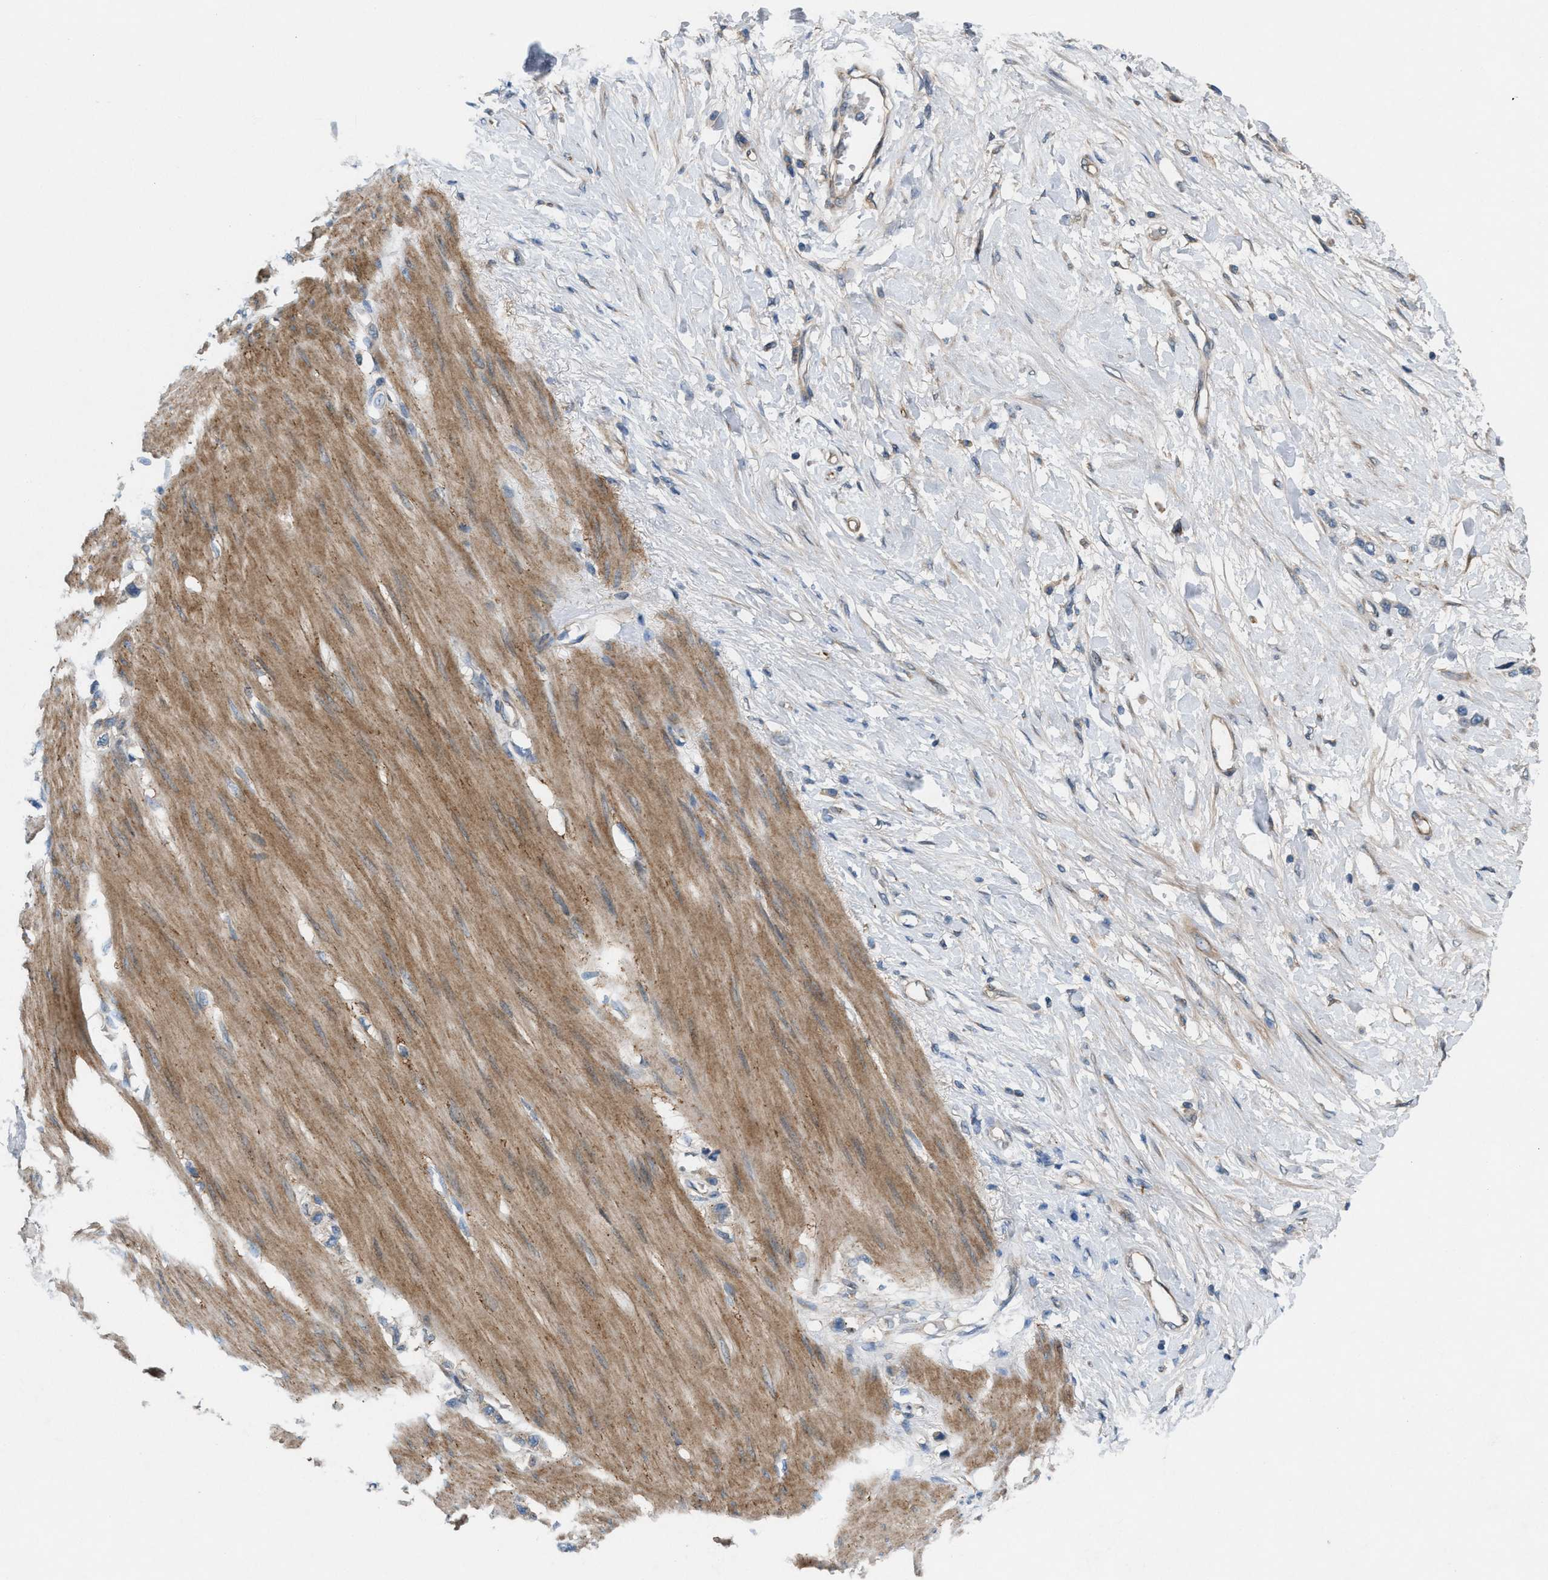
{"staining": {"intensity": "weak", "quantity": "<25%", "location": "cytoplasmic/membranous"}, "tissue": "stomach cancer", "cell_type": "Tumor cells", "image_type": "cancer", "snomed": [{"axis": "morphology", "description": "Adenocarcinoma, NOS"}, {"axis": "topography", "description": "Stomach"}], "caption": "This is a photomicrograph of immunohistochemistry staining of stomach cancer, which shows no expression in tumor cells. (Immunohistochemistry, brightfield microscopy, high magnification).", "gene": "CYB5D1", "patient": {"sex": "female", "age": 65}}